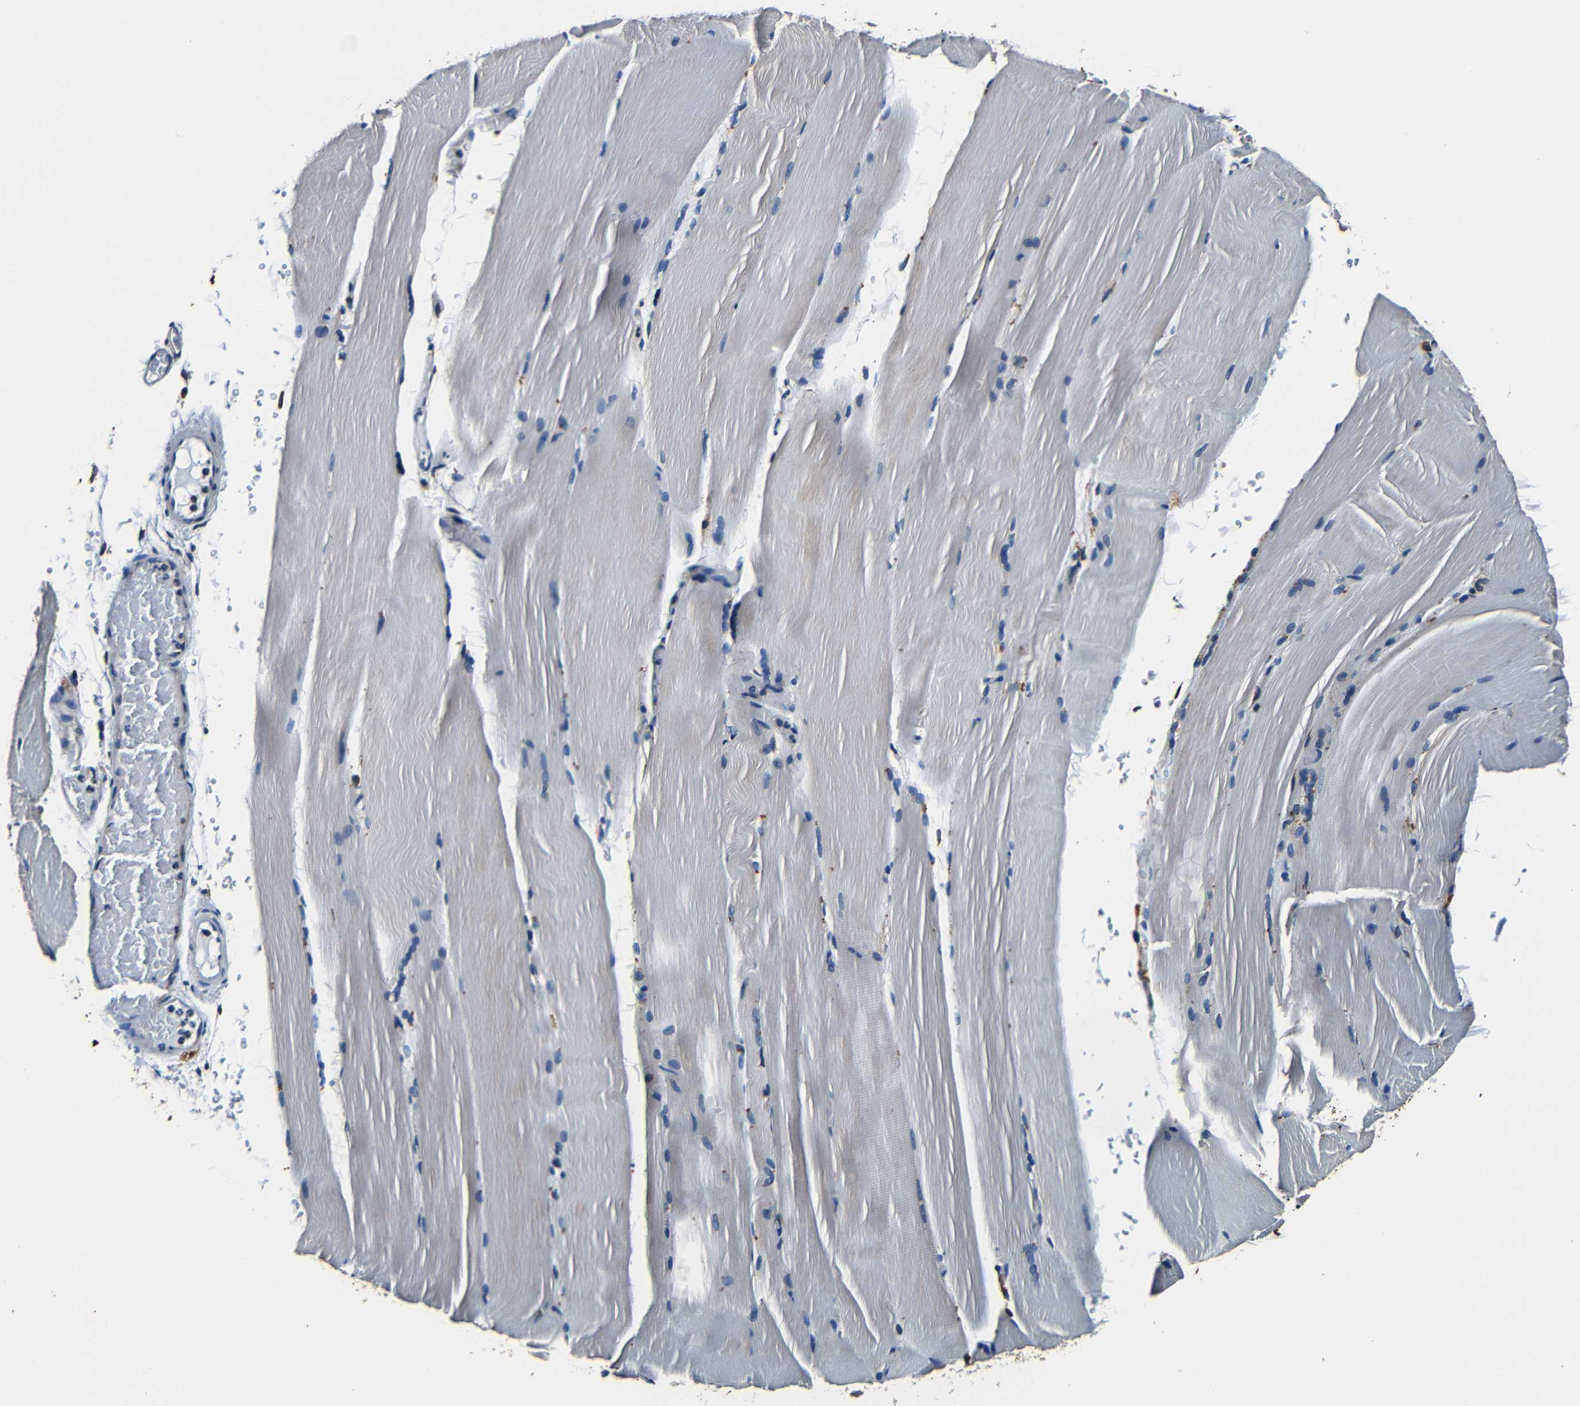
{"staining": {"intensity": "negative", "quantity": "none", "location": "none"}, "tissue": "skeletal muscle", "cell_type": "Myocytes", "image_type": "normal", "snomed": [{"axis": "morphology", "description": "Normal tissue, NOS"}, {"axis": "topography", "description": "Skeletal muscle"}, {"axis": "topography", "description": "Parathyroid gland"}], "caption": "A histopathology image of human skeletal muscle is negative for staining in myocytes. (Brightfield microscopy of DAB immunohistochemistry at high magnification).", "gene": "RRBP1", "patient": {"sex": "female", "age": 37}}